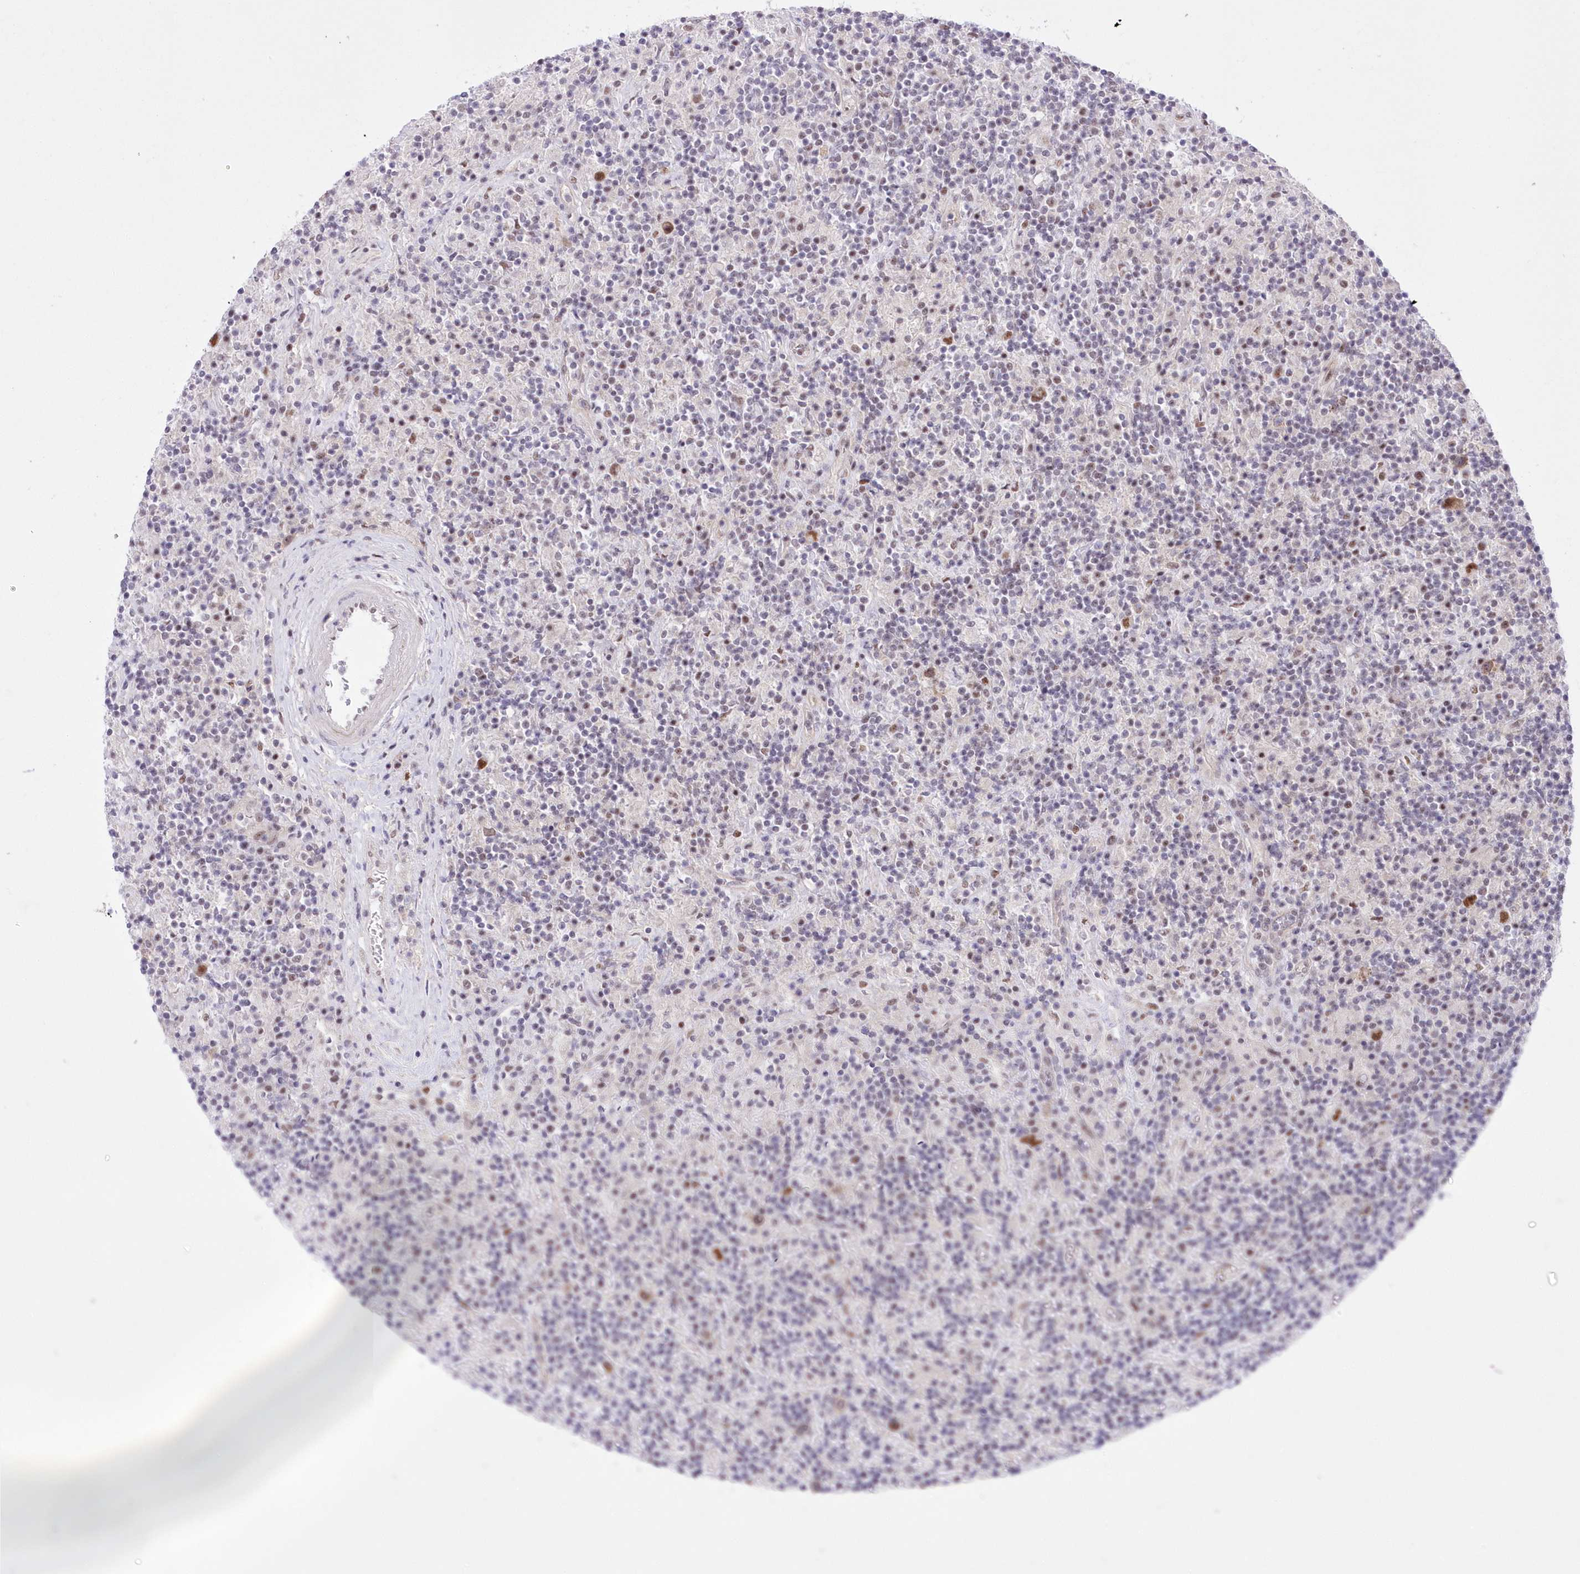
{"staining": {"intensity": "weak", "quantity": "<25%", "location": "nuclear"}, "tissue": "lymphoma", "cell_type": "Tumor cells", "image_type": "cancer", "snomed": [{"axis": "morphology", "description": "Hodgkin's disease, NOS"}, {"axis": "topography", "description": "Lymph node"}], "caption": "The micrograph shows no staining of tumor cells in lymphoma.", "gene": "NSUN2", "patient": {"sex": "male", "age": 70}}